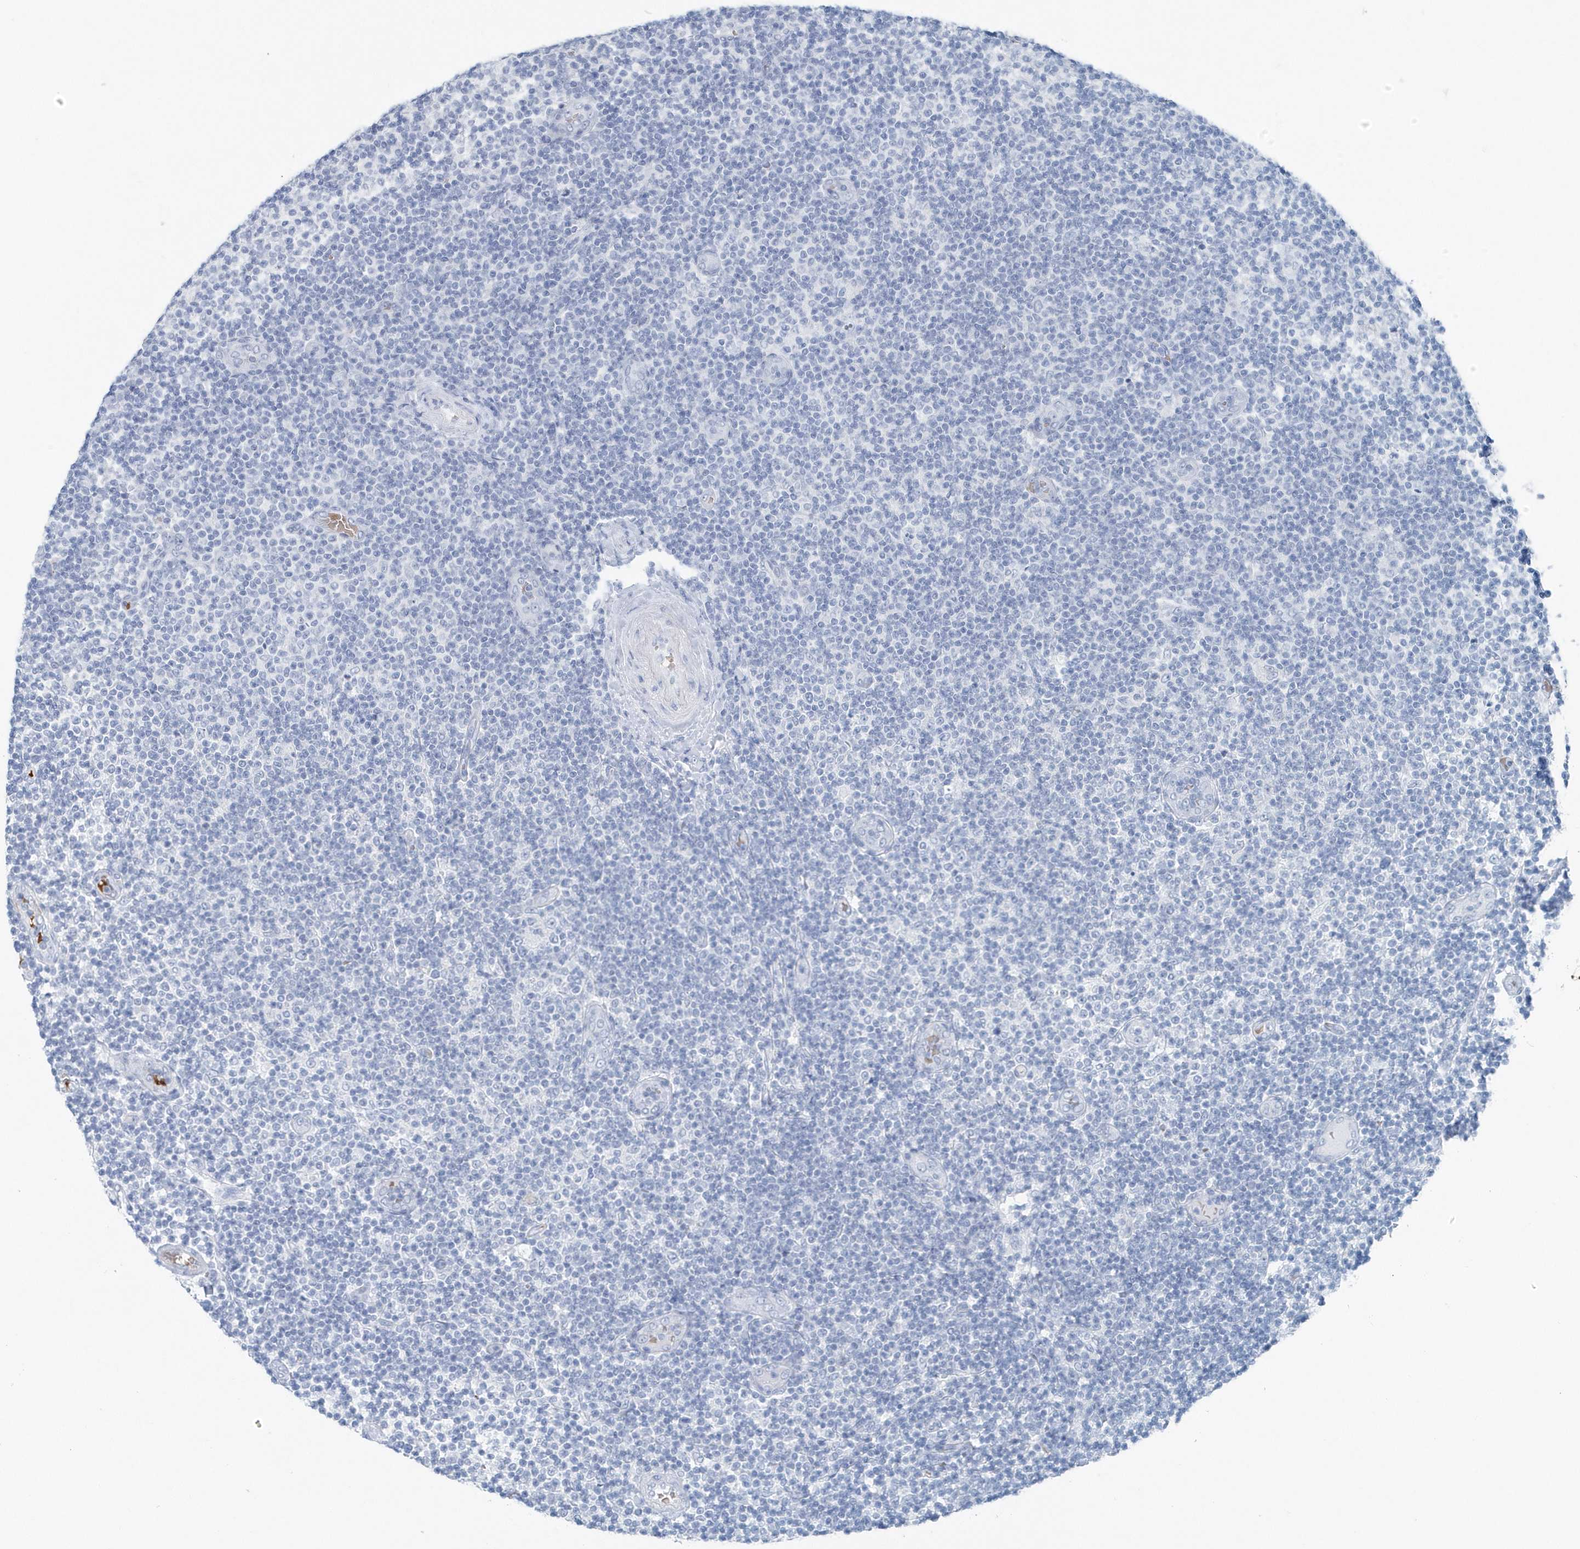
{"staining": {"intensity": "negative", "quantity": "none", "location": "none"}, "tissue": "lymphoma", "cell_type": "Tumor cells", "image_type": "cancer", "snomed": [{"axis": "morphology", "description": "Malignant lymphoma, non-Hodgkin's type, Low grade"}, {"axis": "topography", "description": "Lymph node"}], "caption": "Malignant lymphoma, non-Hodgkin's type (low-grade) stained for a protein using immunohistochemistry (IHC) displays no staining tumor cells.", "gene": "HBA2", "patient": {"sex": "male", "age": 83}}